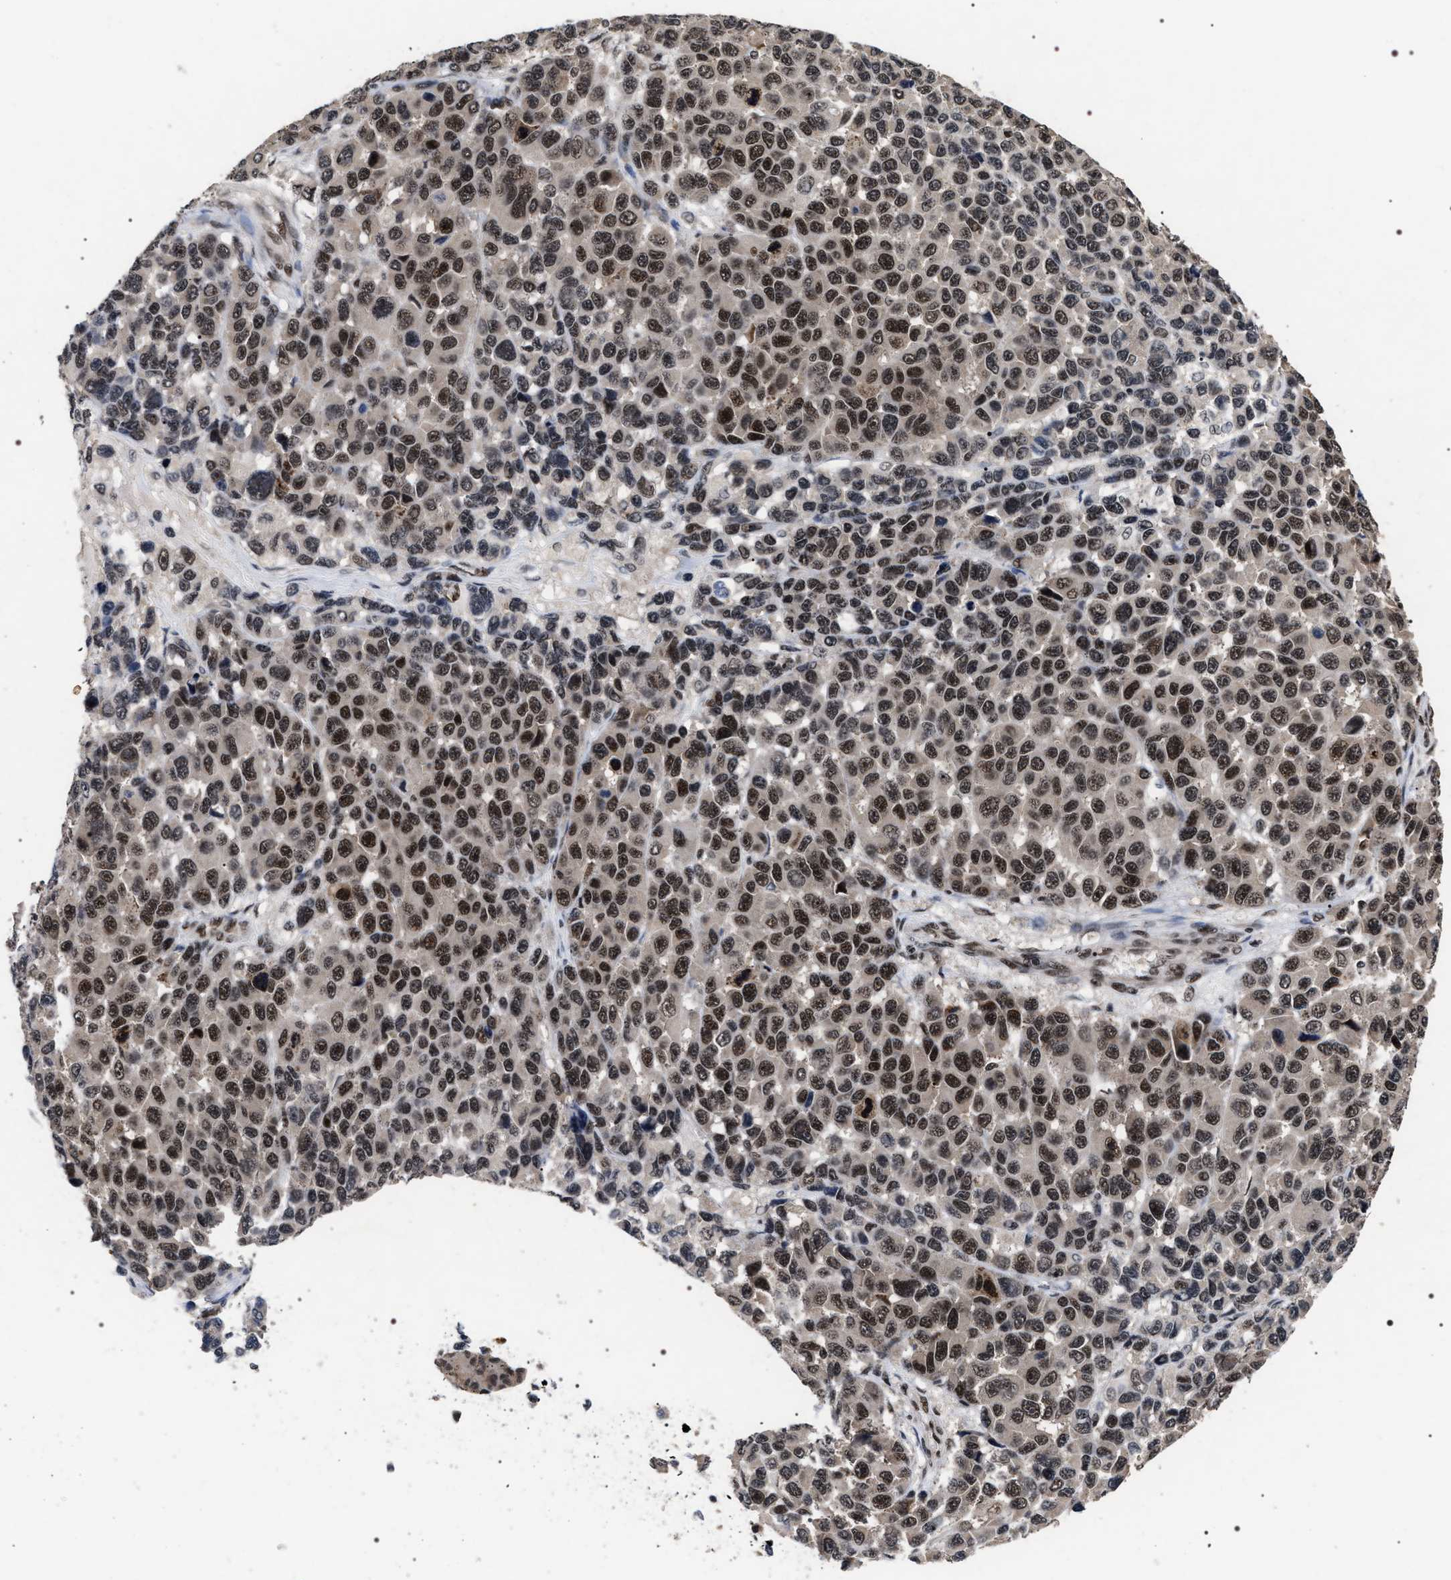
{"staining": {"intensity": "strong", "quantity": ">75%", "location": "nuclear"}, "tissue": "melanoma", "cell_type": "Tumor cells", "image_type": "cancer", "snomed": [{"axis": "morphology", "description": "Malignant melanoma, NOS"}, {"axis": "topography", "description": "Skin"}], "caption": "Approximately >75% of tumor cells in human malignant melanoma exhibit strong nuclear protein positivity as visualized by brown immunohistochemical staining.", "gene": "RRP1B", "patient": {"sex": "male", "age": 53}}